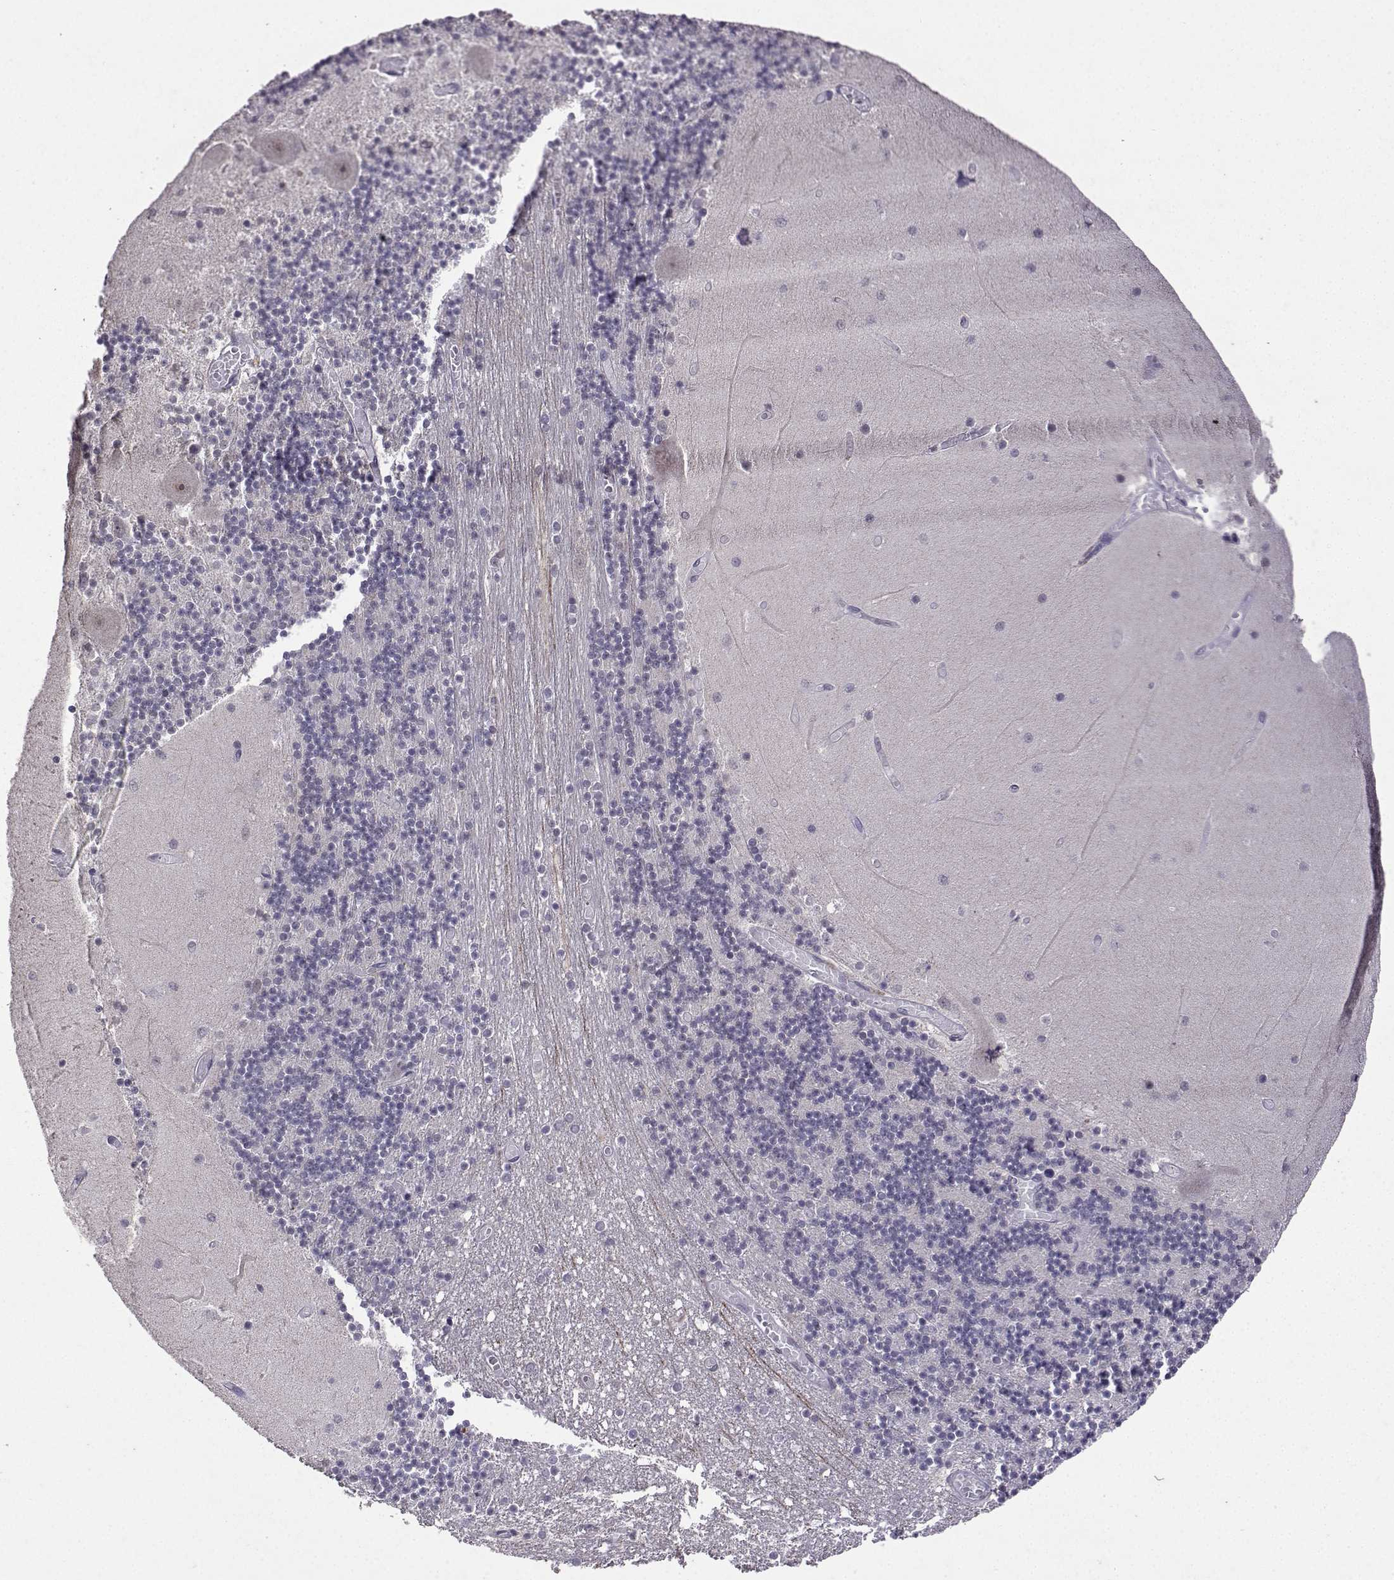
{"staining": {"intensity": "negative", "quantity": "none", "location": "none"}, "tissue": "cerebellum", "cell_type": "Cells in granular layer", "image_type": "normal", "snomed": [{"axis": "morphology", "description": "Normal tissue, NOS"}, {"axis": "topography", "description": "Cerebellum"}], "caption": "IHC of unremarkable human cerebellum shows no positivity in cells in granular layer. Brightfield microscopy of immunohistochemistry stained with DAB (3,3'-diaminobenzidine) (brown) and hematoxylin (blue), captured at high magnification.", "gene": "CCL28", "patient": {"sex": "female", "age": 28}}